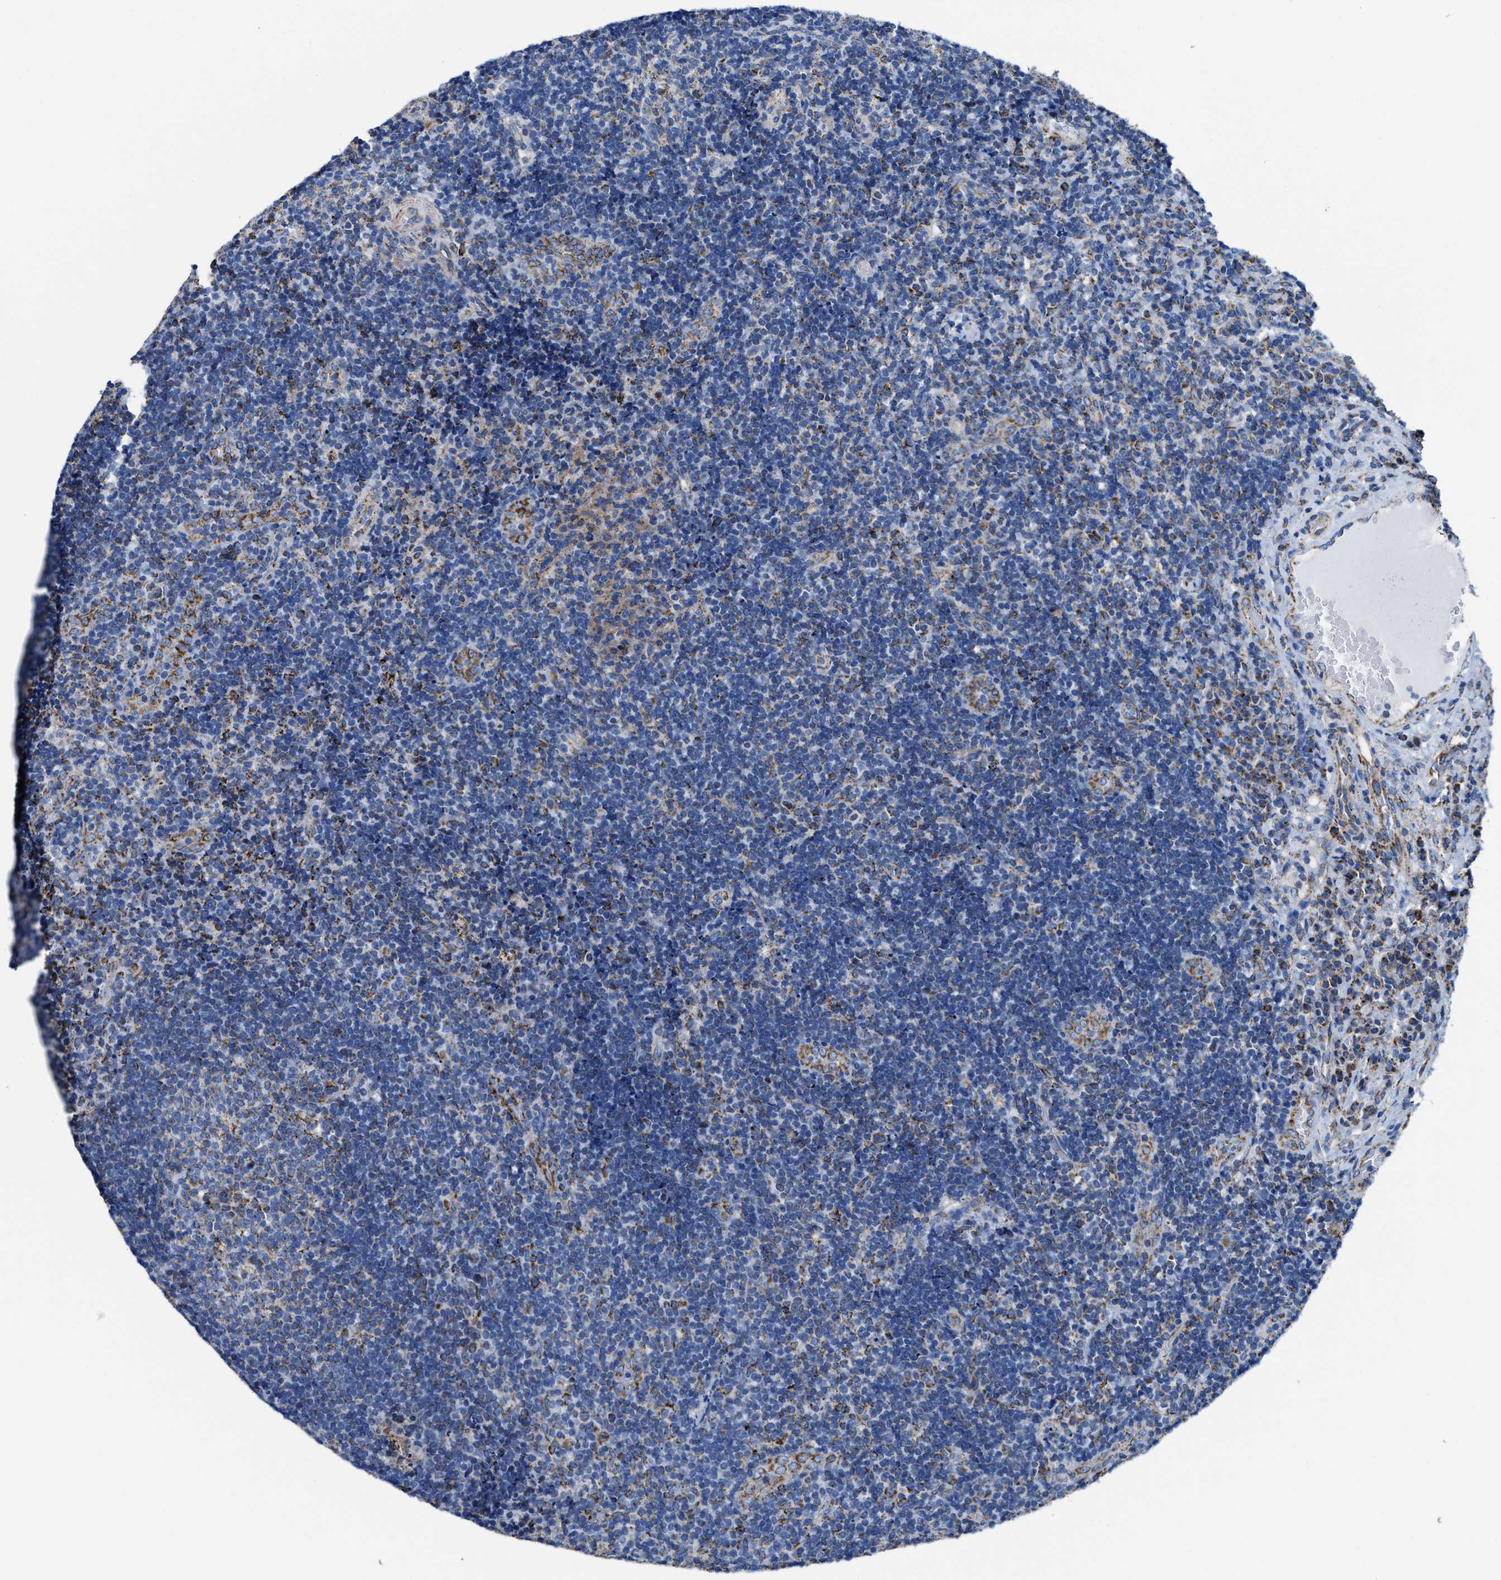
{"staining": {"intensity": "moderate", "quantity": "<25%", "location": "cytoplasmic/membranous"}, "tissue": "lymphoma", "cell_type": "Tumor cells", "image_type": "cancer", "snomed": [{"axis": "morphology", "description": "Malignant lymphoma, non-Hodgkin's type, High grade"}, {"axis": "topography", "description": "Tonsil"}], "caption": "High-magnification brightfield microscopy of high-grade malignant lymphoma, non-Hodgkin's type stained with DAB (brown) and counterstained with hematoxylin (blue). tumor cells exhibit moderate cytoplasmic/membranous staining is identified in about<25% of cells. The protein is shown in brown color, while the nuclei are stained blue.", "gene": "ALDH1B1", "patient": {"sex": "female", "age": 36}}